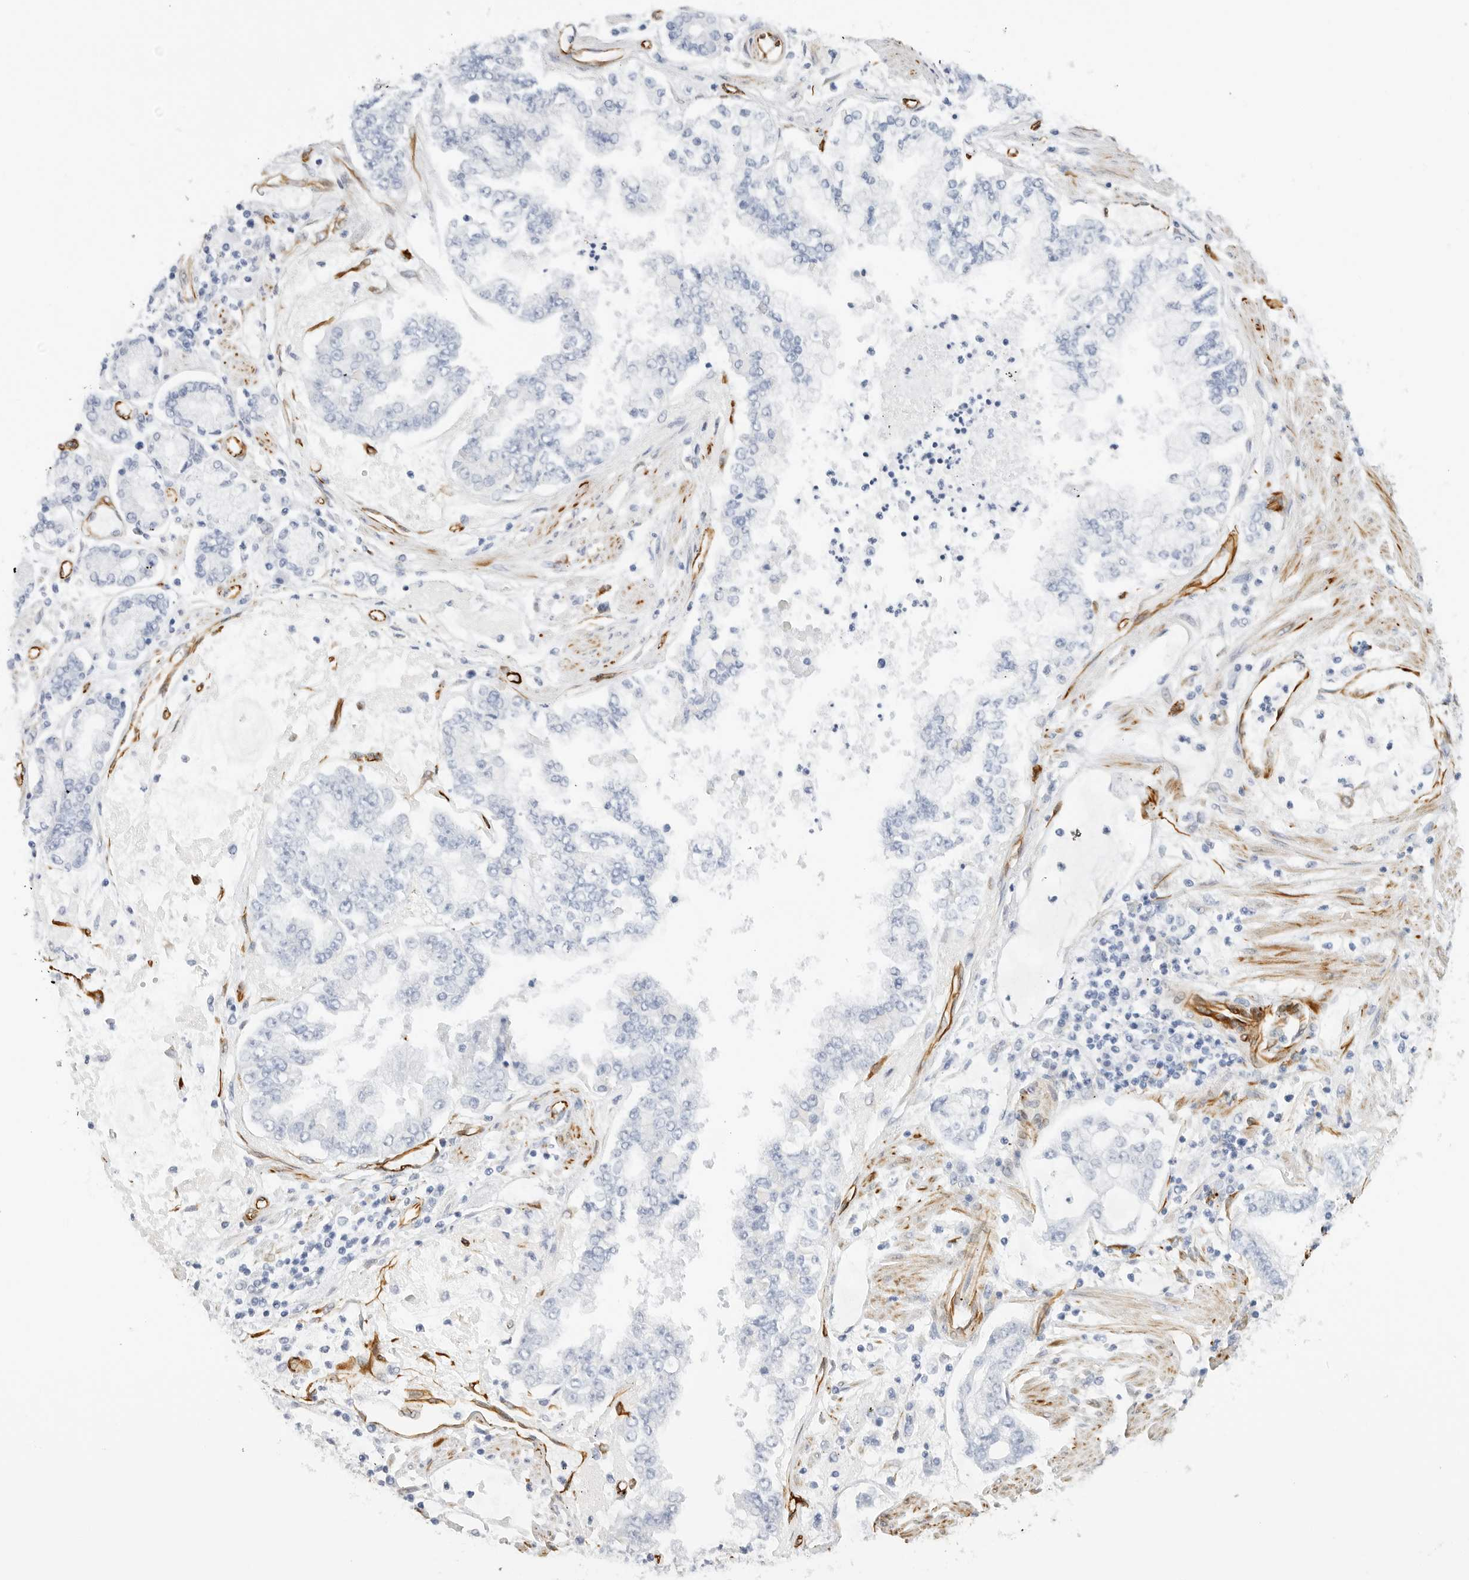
{"staining": {"intensity": "negative", "quantity": "none", "location": "none"}, "tissue": "stomach cancer", "cell_type": "Tumor cells", "image_type": "cancer", "snomed": [{"axis": "morphology", "description": "Adenocarcinoma, NOS"}, {"axis": "topography", "description": "Stomach"}], "caption": "High magnification brightfield microscopy of stomach cancer (adenocarcinoma) stained with DAB (3,3'-diaminobenzidine) (brown) and counterstained with hematoxylin (blue): tumor cells show no significant positivity.", "gene": "NES", "patient": {"sex": "male", "age": 76}}